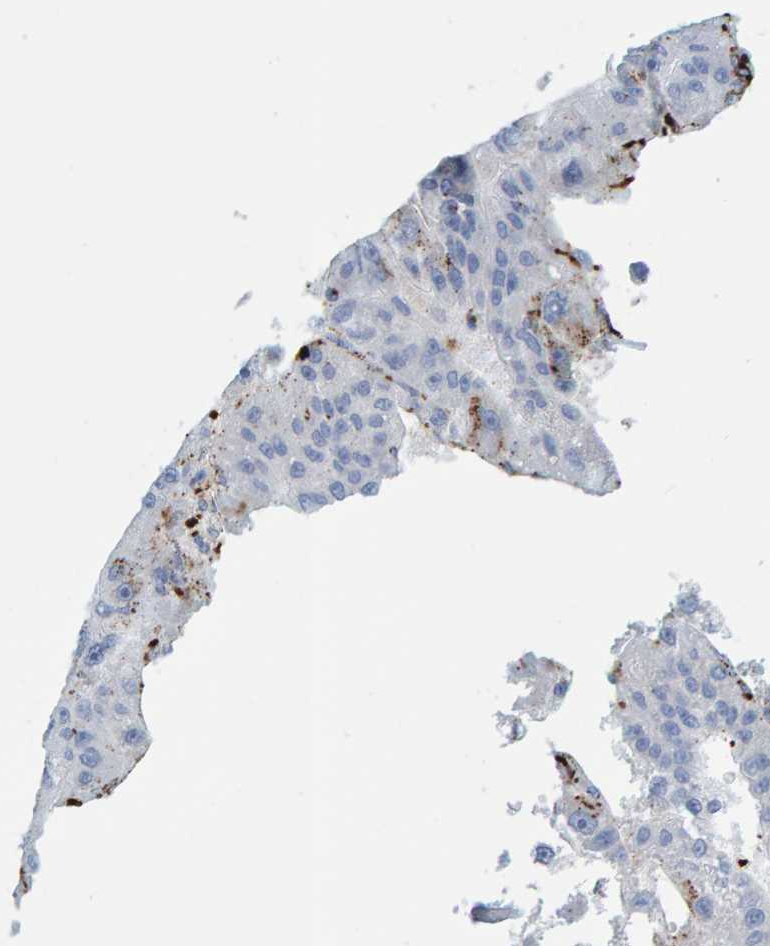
{"staining": {"intensity": "moderate", "quantity": "<25%", "location": "cytoplasmic/membranous"}, "tissue": "liver cancer", "cell_type": "Tumor cells", "image_type": "cancer", "snomed": [{"axis": "morphology", "description": "Carcinoma, Hepatocellular, NOS"}, {"axis": "topography", "description": "Liver"}], "caption": "Hepatocellular carcinoma (liver) was stained to show a protein in brown. There is low levels of moderate cytoplasmic/membranous staining in about <25% of tumor cells.", "gene": "BIN3", "patient": {"sex": "male", "age": 76}}